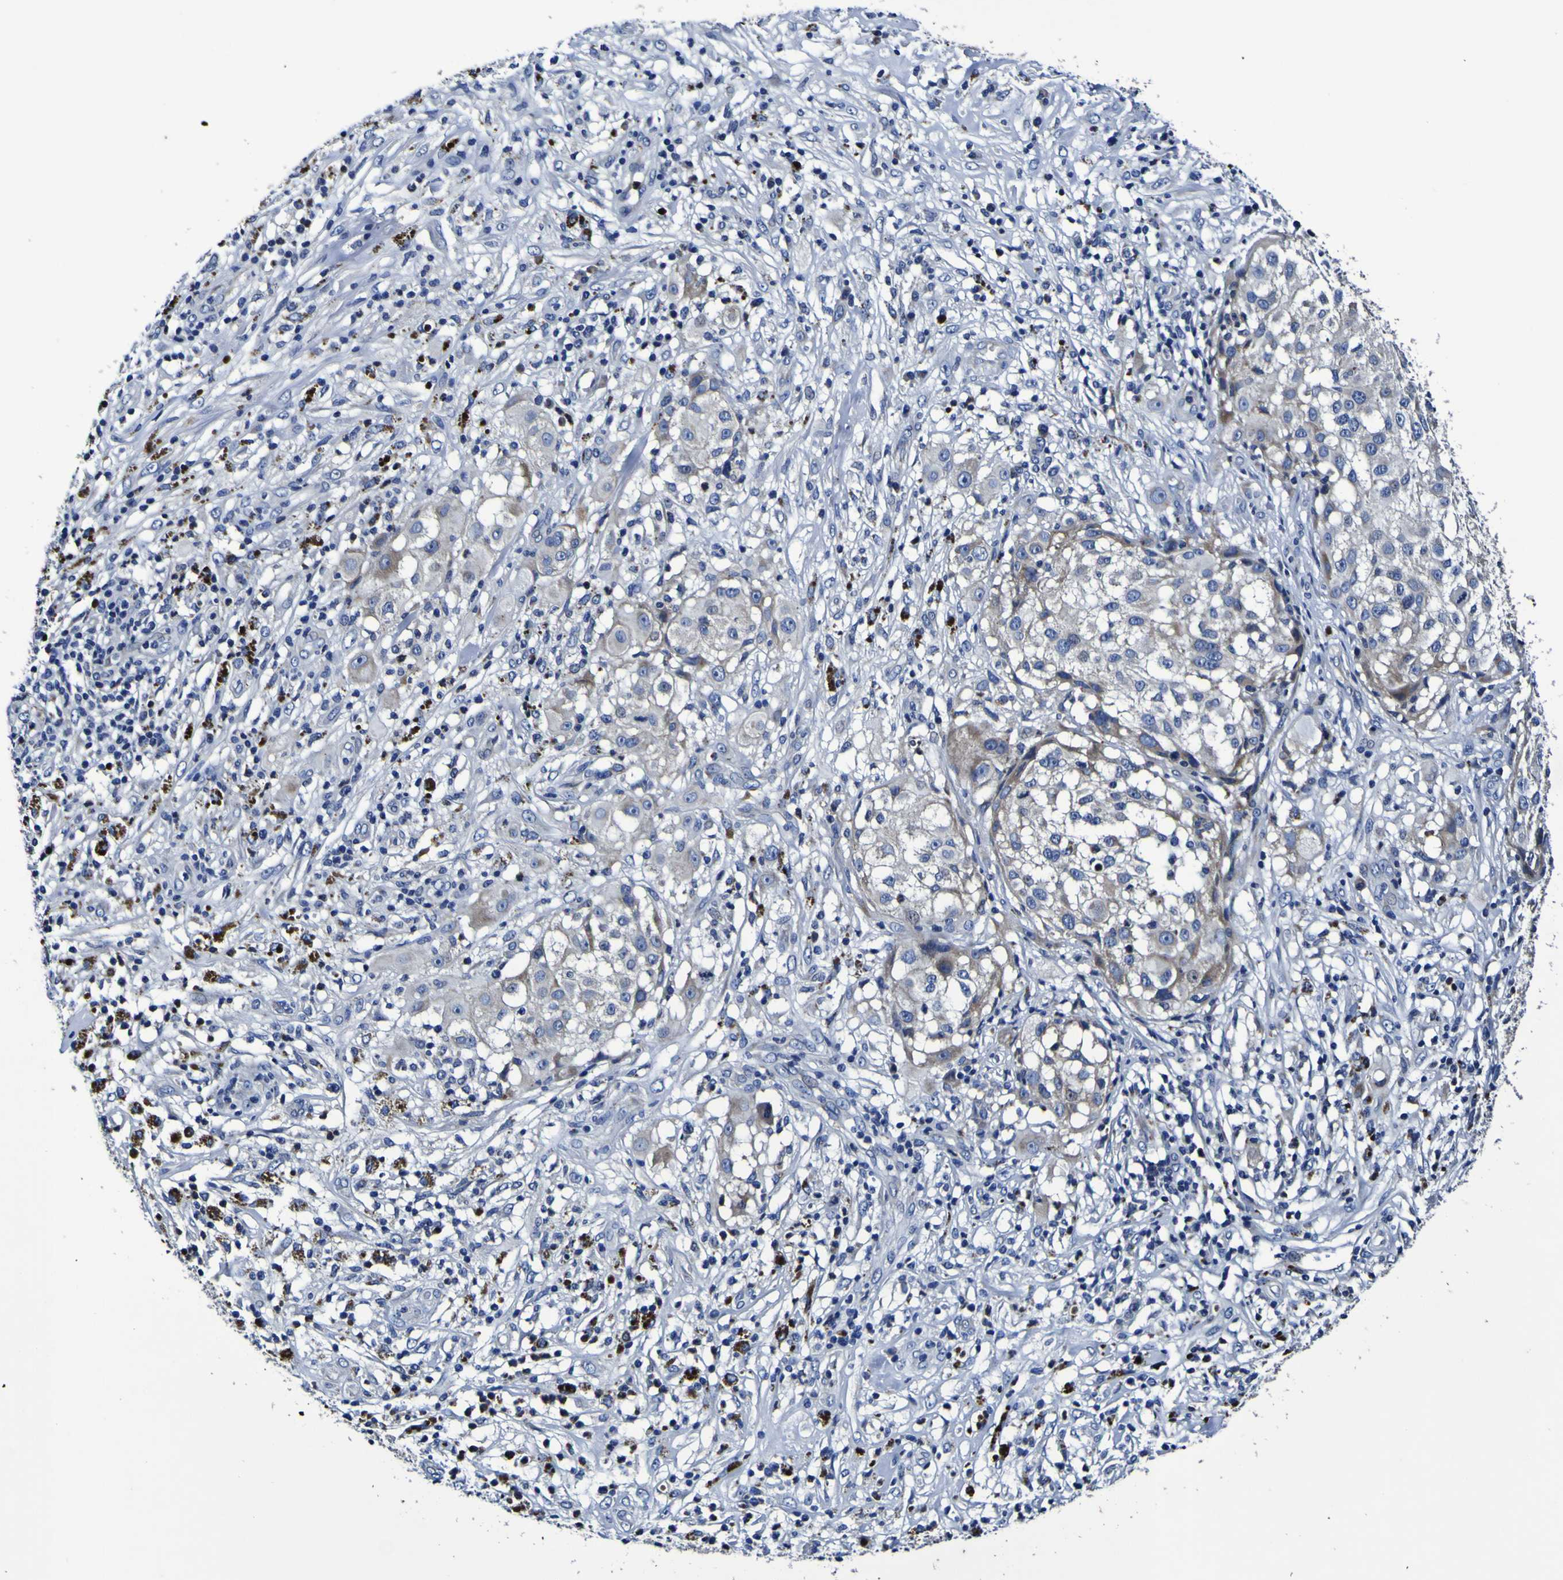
{"staining": {"intensity": "weak", "quantity": "<25%", "location": "cytoplasmic/membranous"}, "tissue": "melanoma", "cell_type": "Tumor cells", "image_type": "cancer", "snomed": [{"axis": "morphology", "description": "Necrosis, NOS"}, {"axis": "morphology", "description": "Malignant melanoma, NOS"}, {"axis": "topography", "description": "Skin"}], "caption": "IHC micrograph of neoplastic tissue: melanoma stained with DAB displays no significant protein expression in tumor cells.", "gene": "PANK4", "patient": {"sex": "female", "age": 87}}